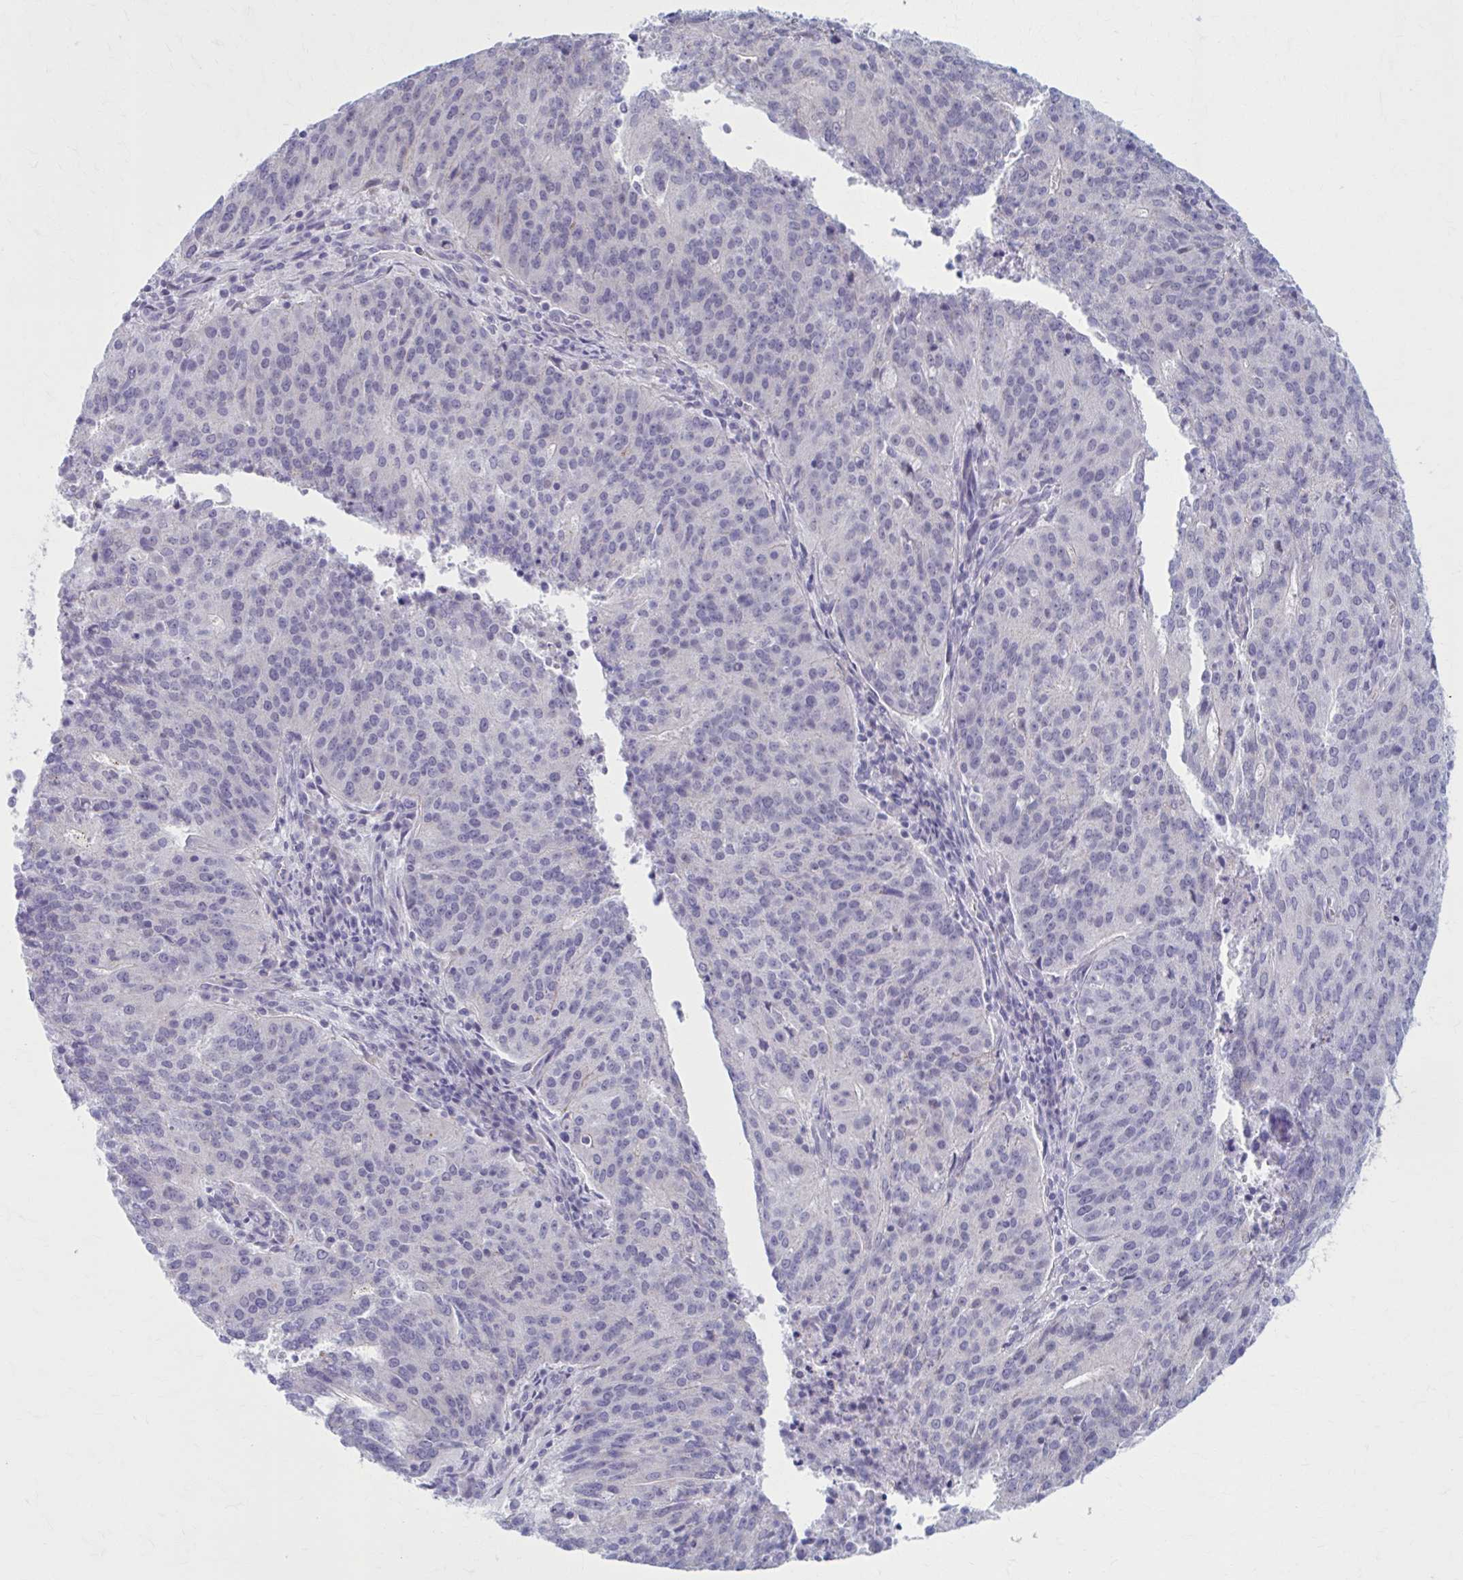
{"staining": {"intensity": "negative", "quantity": "none", "location": "none"}, "tissue": "endometrial cancer", "cell_type": "Tumor cells", "image_type": "cancer", "snomed": [{"axis": "morphology", "description": "Adenocarcinoma, NOS"}, {"axis": "topography", "description": "Endometrium"}], "caption": "Endometrial adenocarcinoma was stained to show a protein in brown. There is no significant positivity in tumor cells. (Brightfield microscopy of DAB (3,3'-diaminobenzidine) IHC at high magnification).", "gene": "CCDC105", "patient": {"sex": "female", "age": 82}}